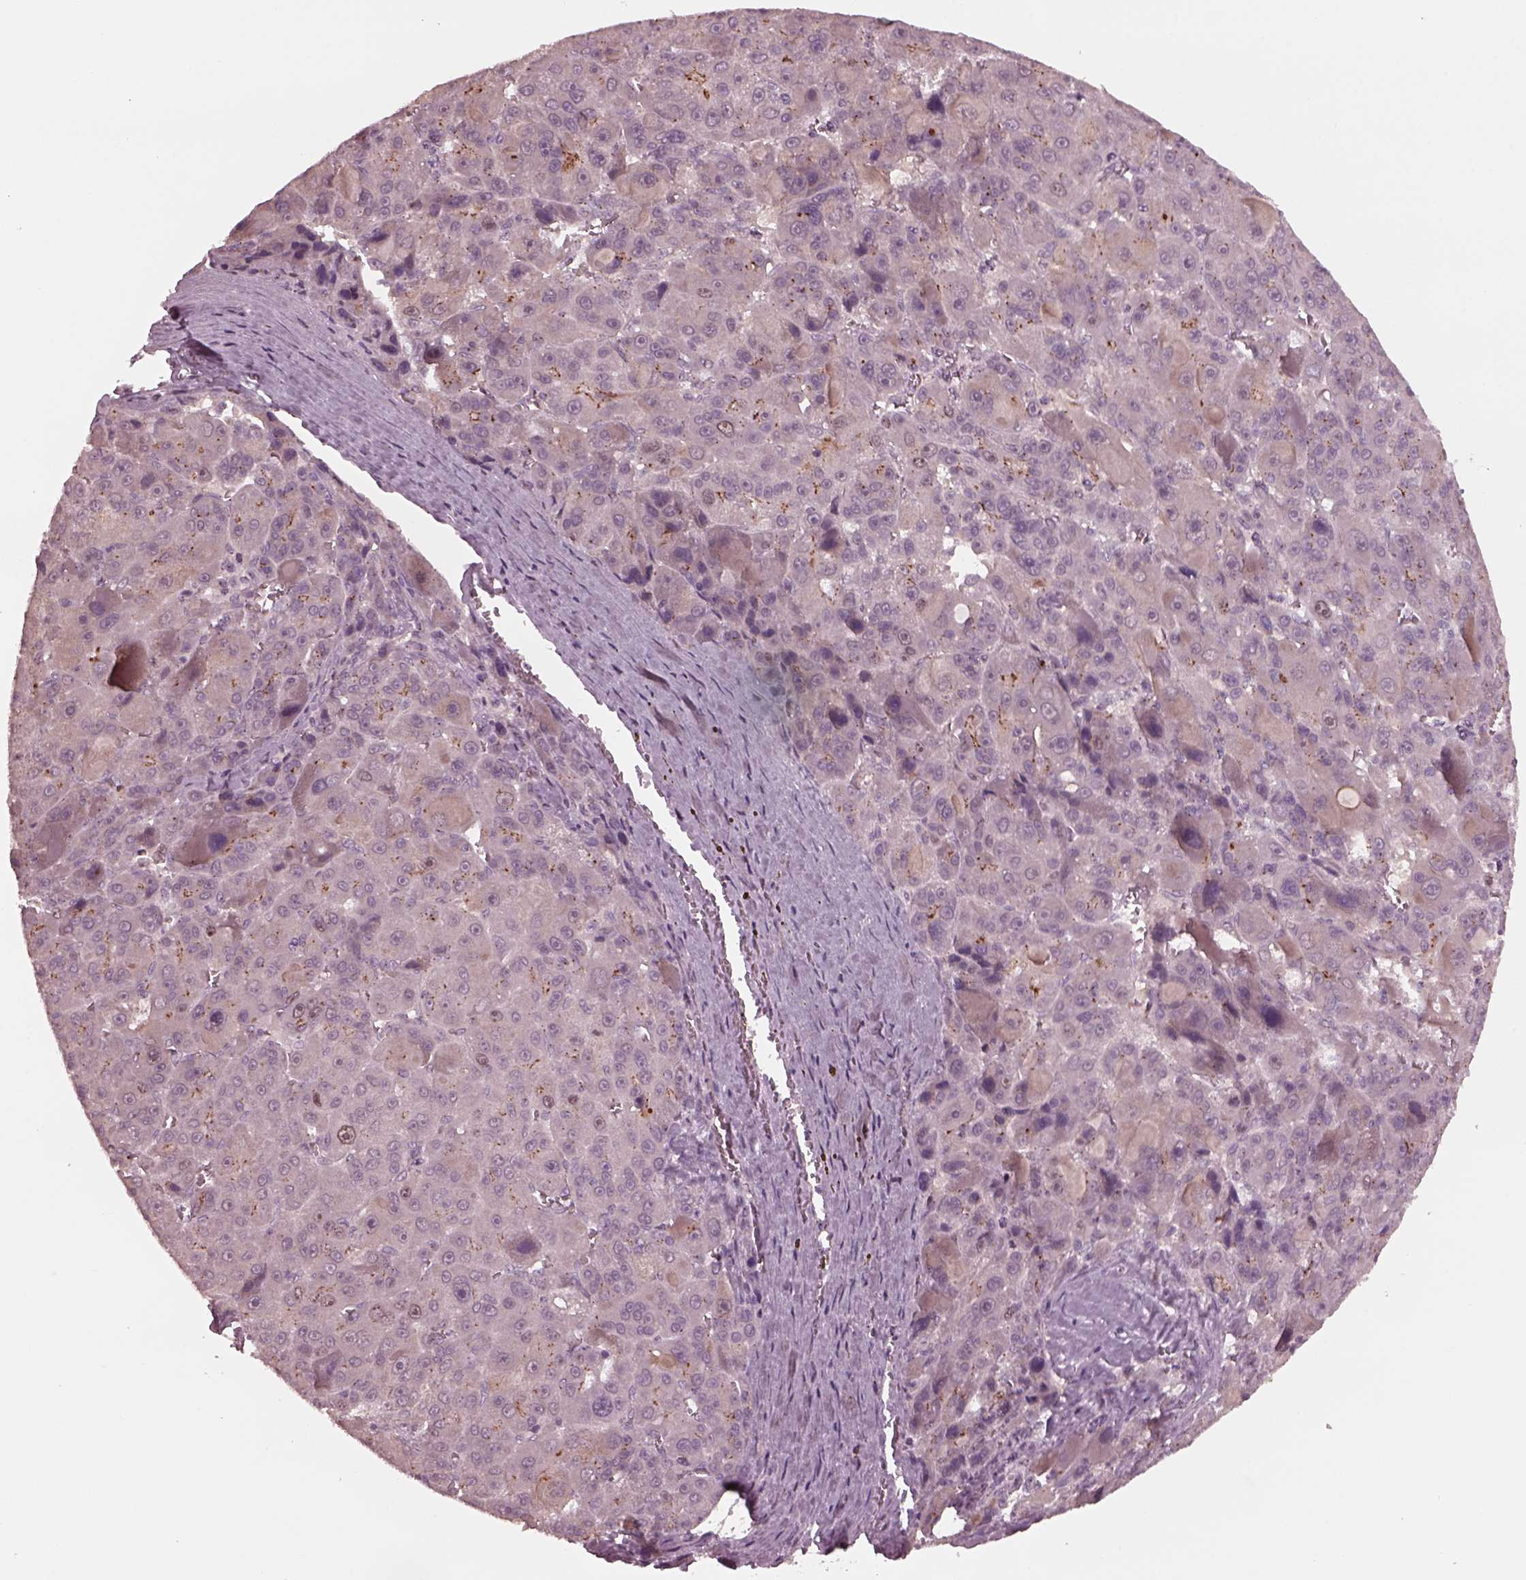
{"staining": {"intensity": "weak", "quantity": "<25%", "location": "cytoplasmic/membranous"}, "tissue": "liver cancer", "cell_type": "Tumor cells", "image_type": "cancer", "snomed": [{"axis": "morphology", "description": "Carcinoma, Hepatocellular, NOS"}, {"axis": "topography", "description": "Liver"}], "caption": "DAB (3,3'-diaminobenzidine) immunohistochemical staining of liver cancer displays no significant staining in tumor cells.", "gene": "SAXO1", "patient": {"sex": "male", "age": 76}}